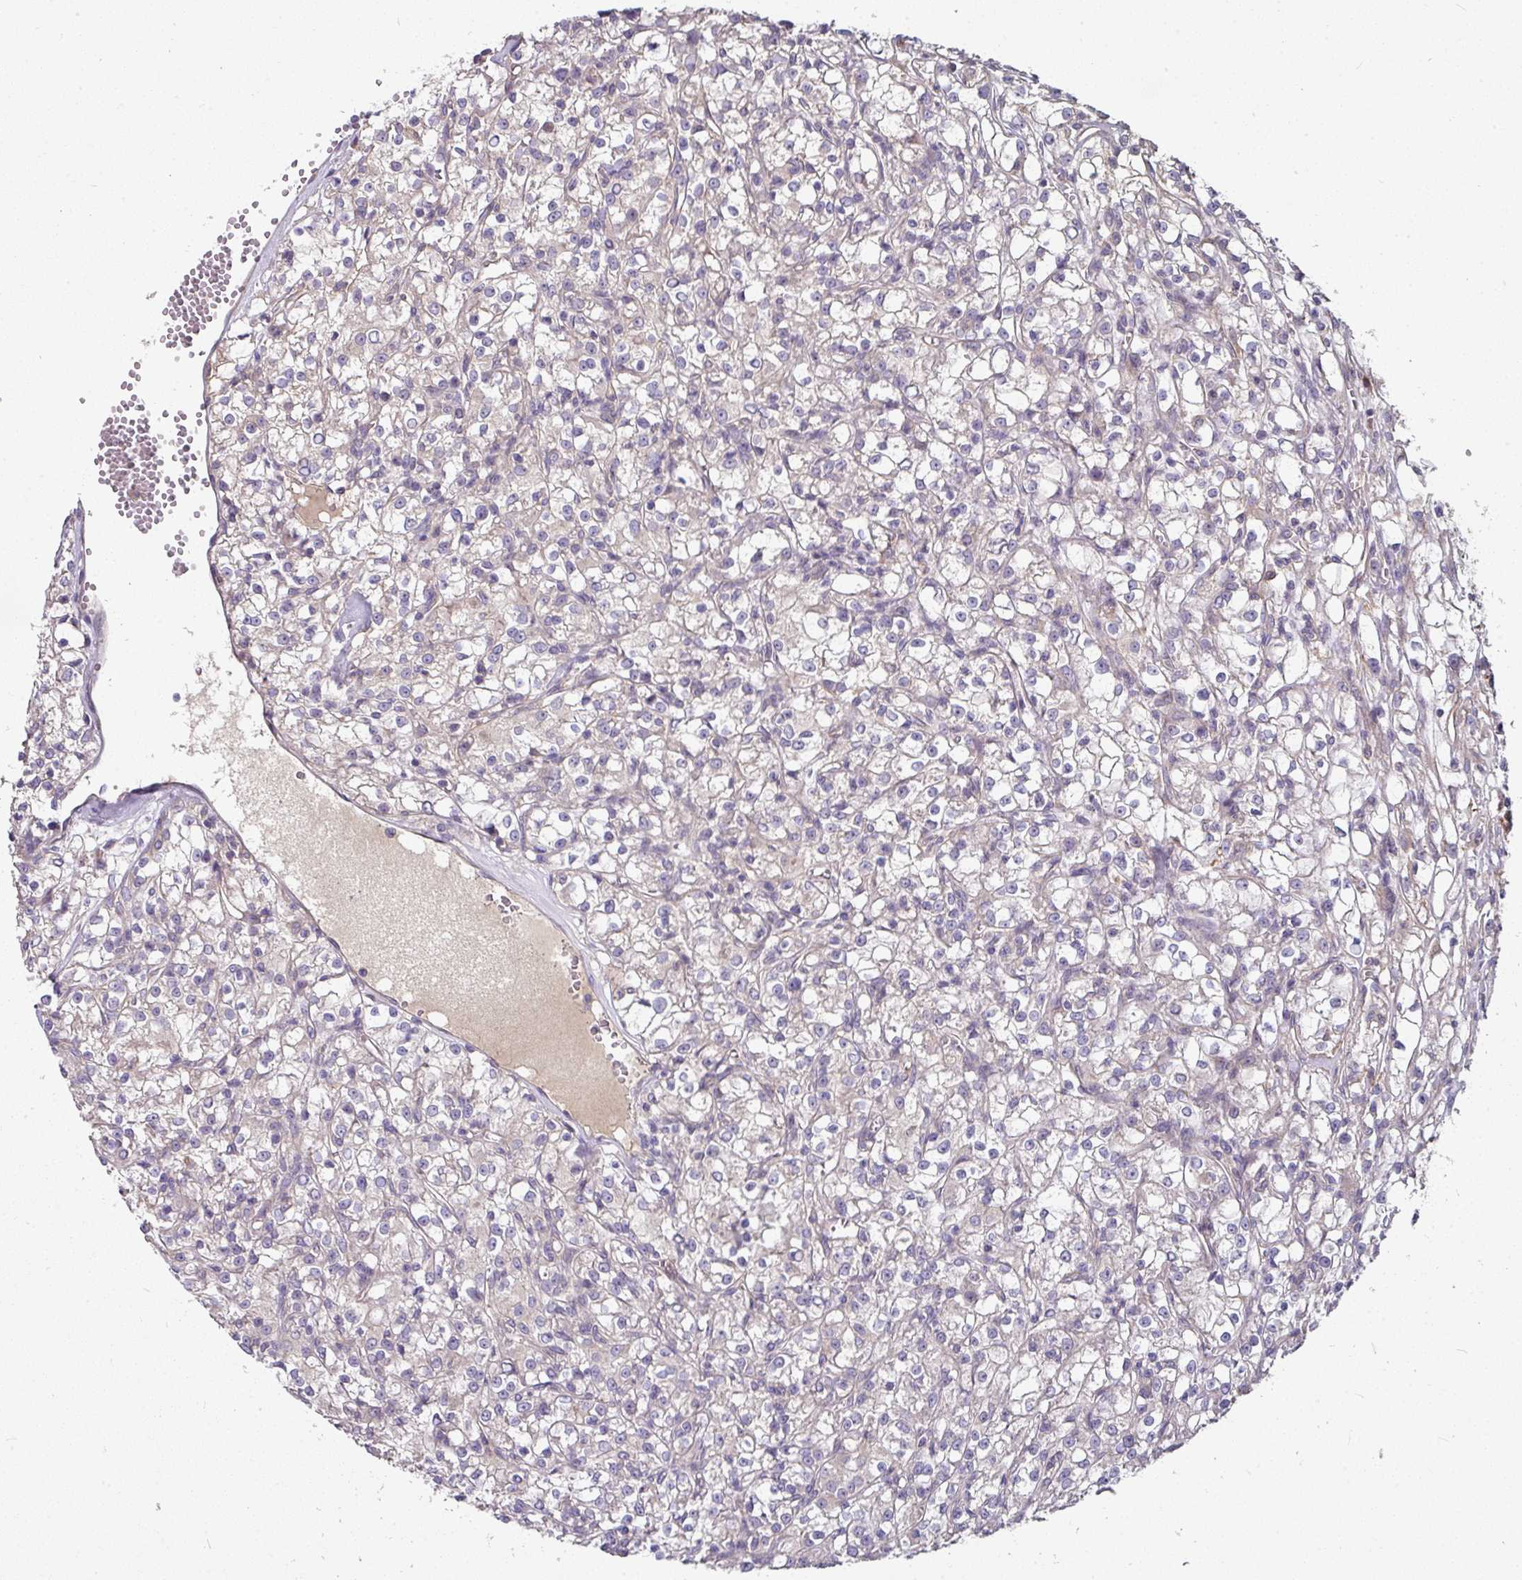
{"staining": {"intensity": "negative", "quantity": "none", "location": "none"}, "tissue": "renal cancer", "cell_type": "Tumor cells", "image_type": "cancer", "snomed": [{"axis": "morphology", "description": "Adenocarcinoma, NOS"}, {"axis": "topography", "description": "Kidney"}], "caption": "Tumor cells are negative for brown protein staining in renal cancer (adenocarcinoma).", "gene": "C4orf48", "patient": {"sex": "female", "age": 59}}